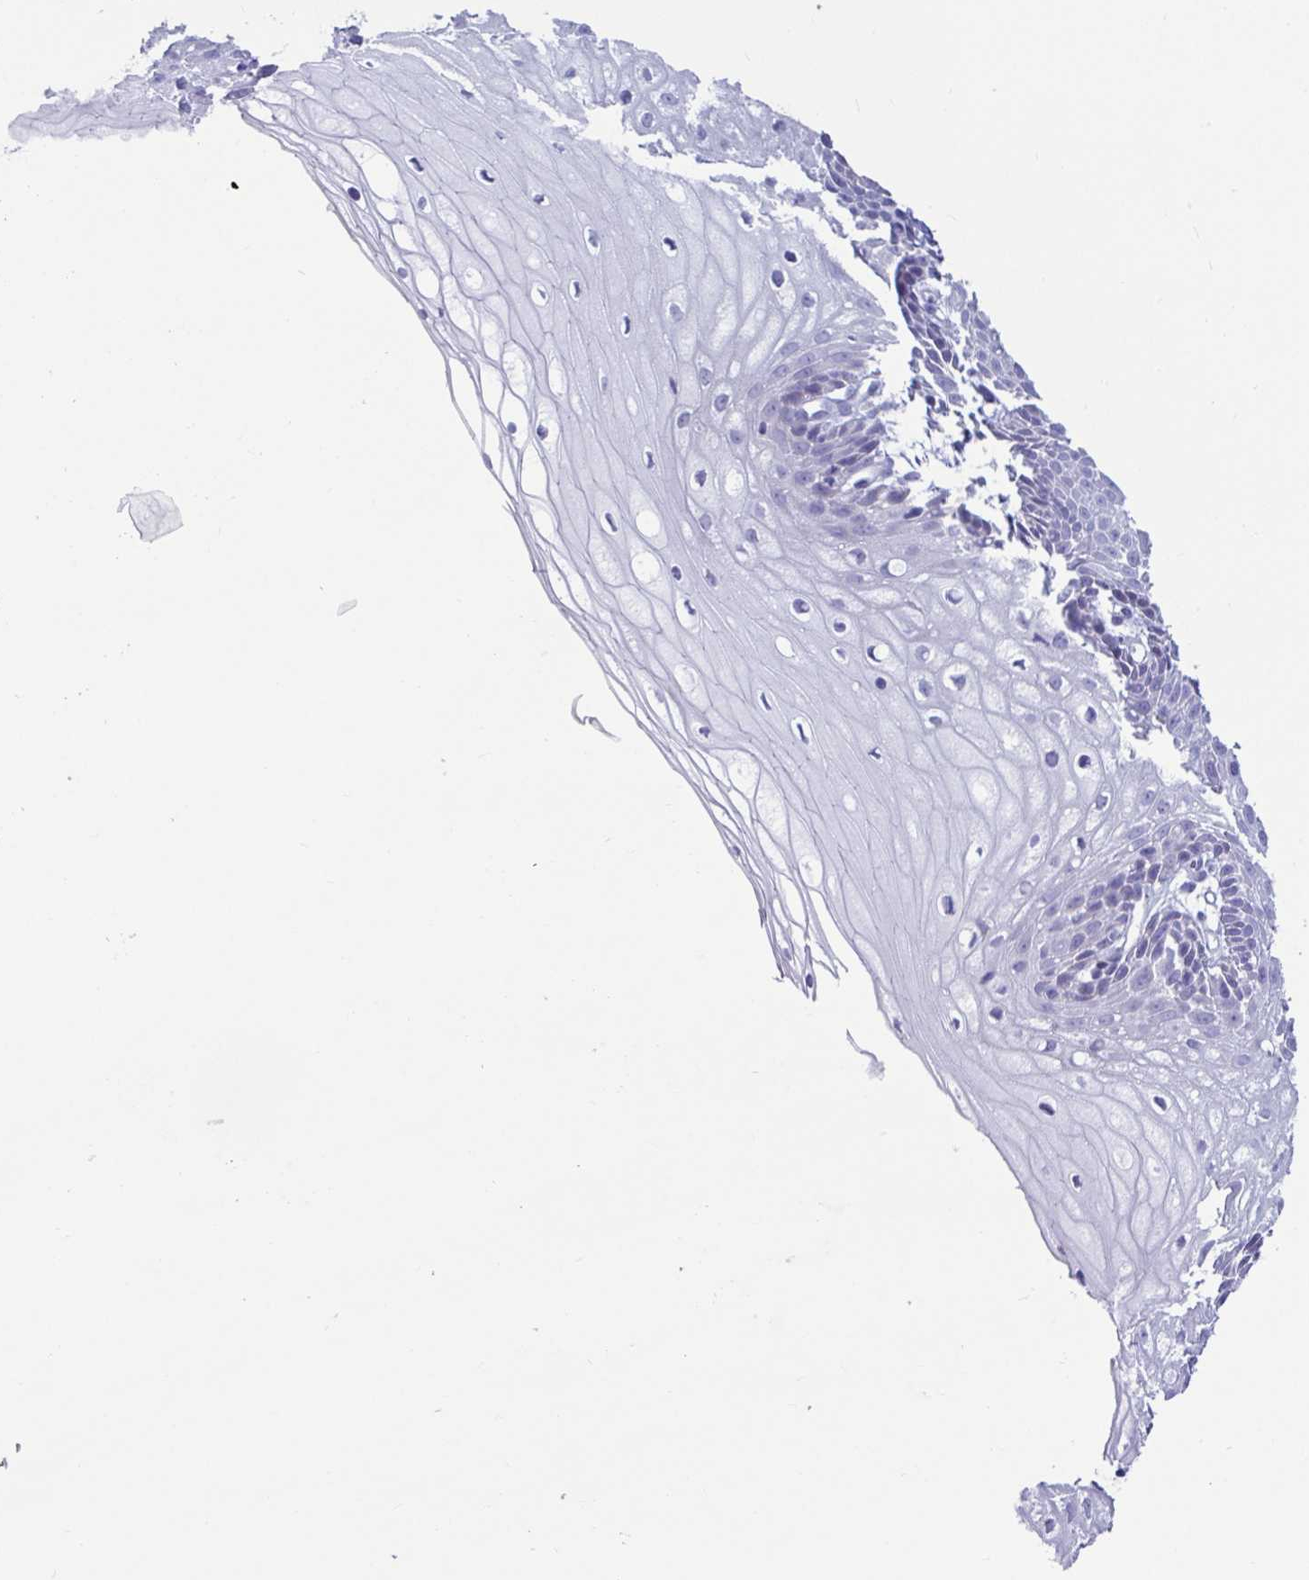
{"staining": {"intensity": "negative", "quantity": "none", "location": "none"}, "tissue": "cervix", "cell_type": "Glandular cells", "image_type": "normal", "snomed": [{"axis": "morphology", "description": "Normal tissue, NOS"}, {"axis": "topography", "description": "Cervix"}], "caption": "High magnification brightfield microscopy of benign cervix stained with DAB (3,3'-diaminobenzidine) (brown) and counterstained with hematoxylin (blue): glandular cells show no significant staining. (DAB (3,3'-diaminobenzidine) IHC with hematoxylin counter stain).", "gene": "TFPI2", "patient": {"sex": "female", "age": 36}}